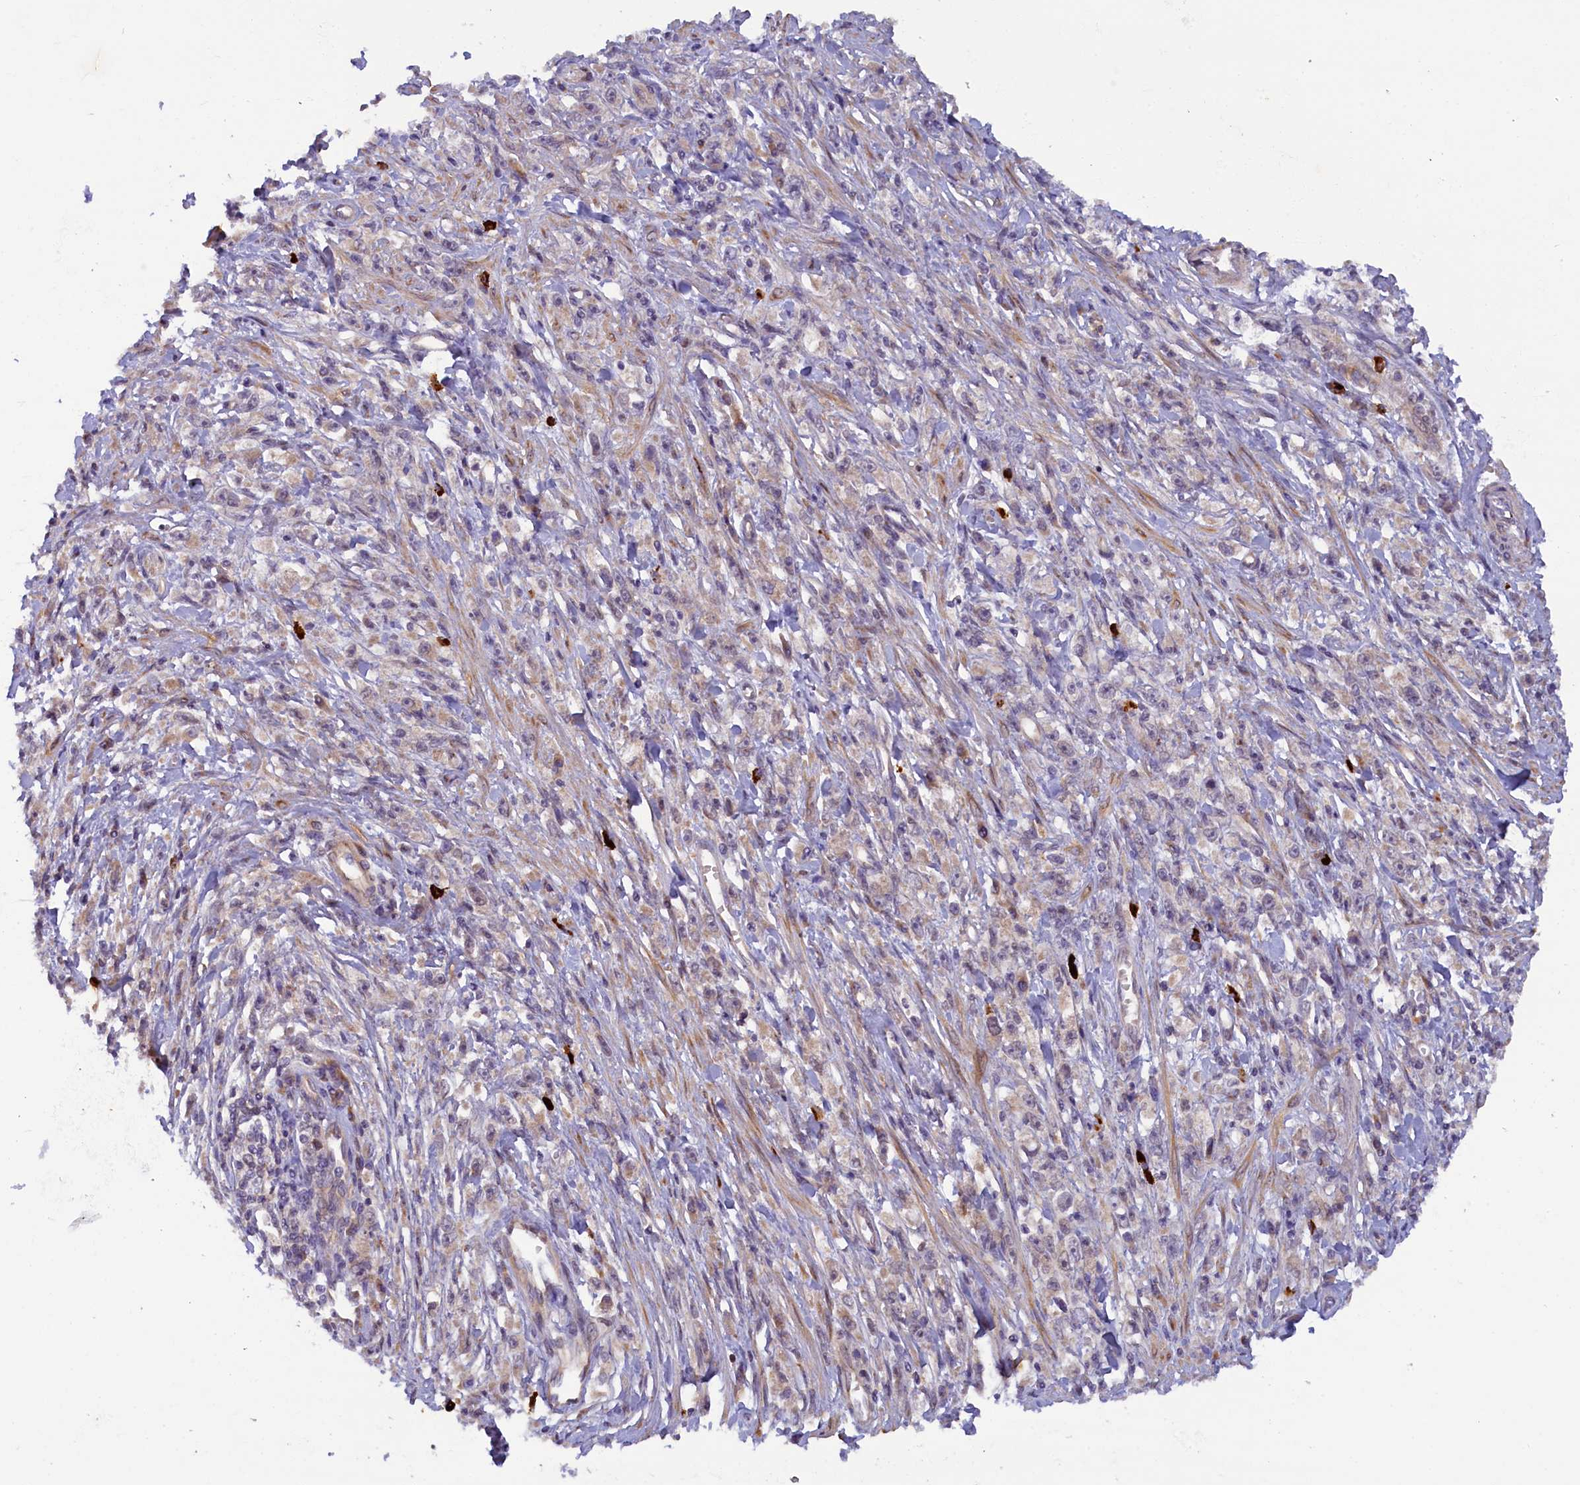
{"staining": {"intensity": "weak", "quantity": "<25%", "location": "cytoplasmic/membranous"}, "tissue": "stomach cancer", "cell_type": "Tumor cells", "image_type": "cancer", "snomed": [{"axis": "morphology", "description": "Adenocarcinoma, NOS"}, {"axis": "topography", "description": "Stomach"}], "caption": "Tumor cells are negative for protein expression in human stomach adenocarcinoma.", "gene": "CCDC9B", "patient": {"sex": "female", "age": 59}}